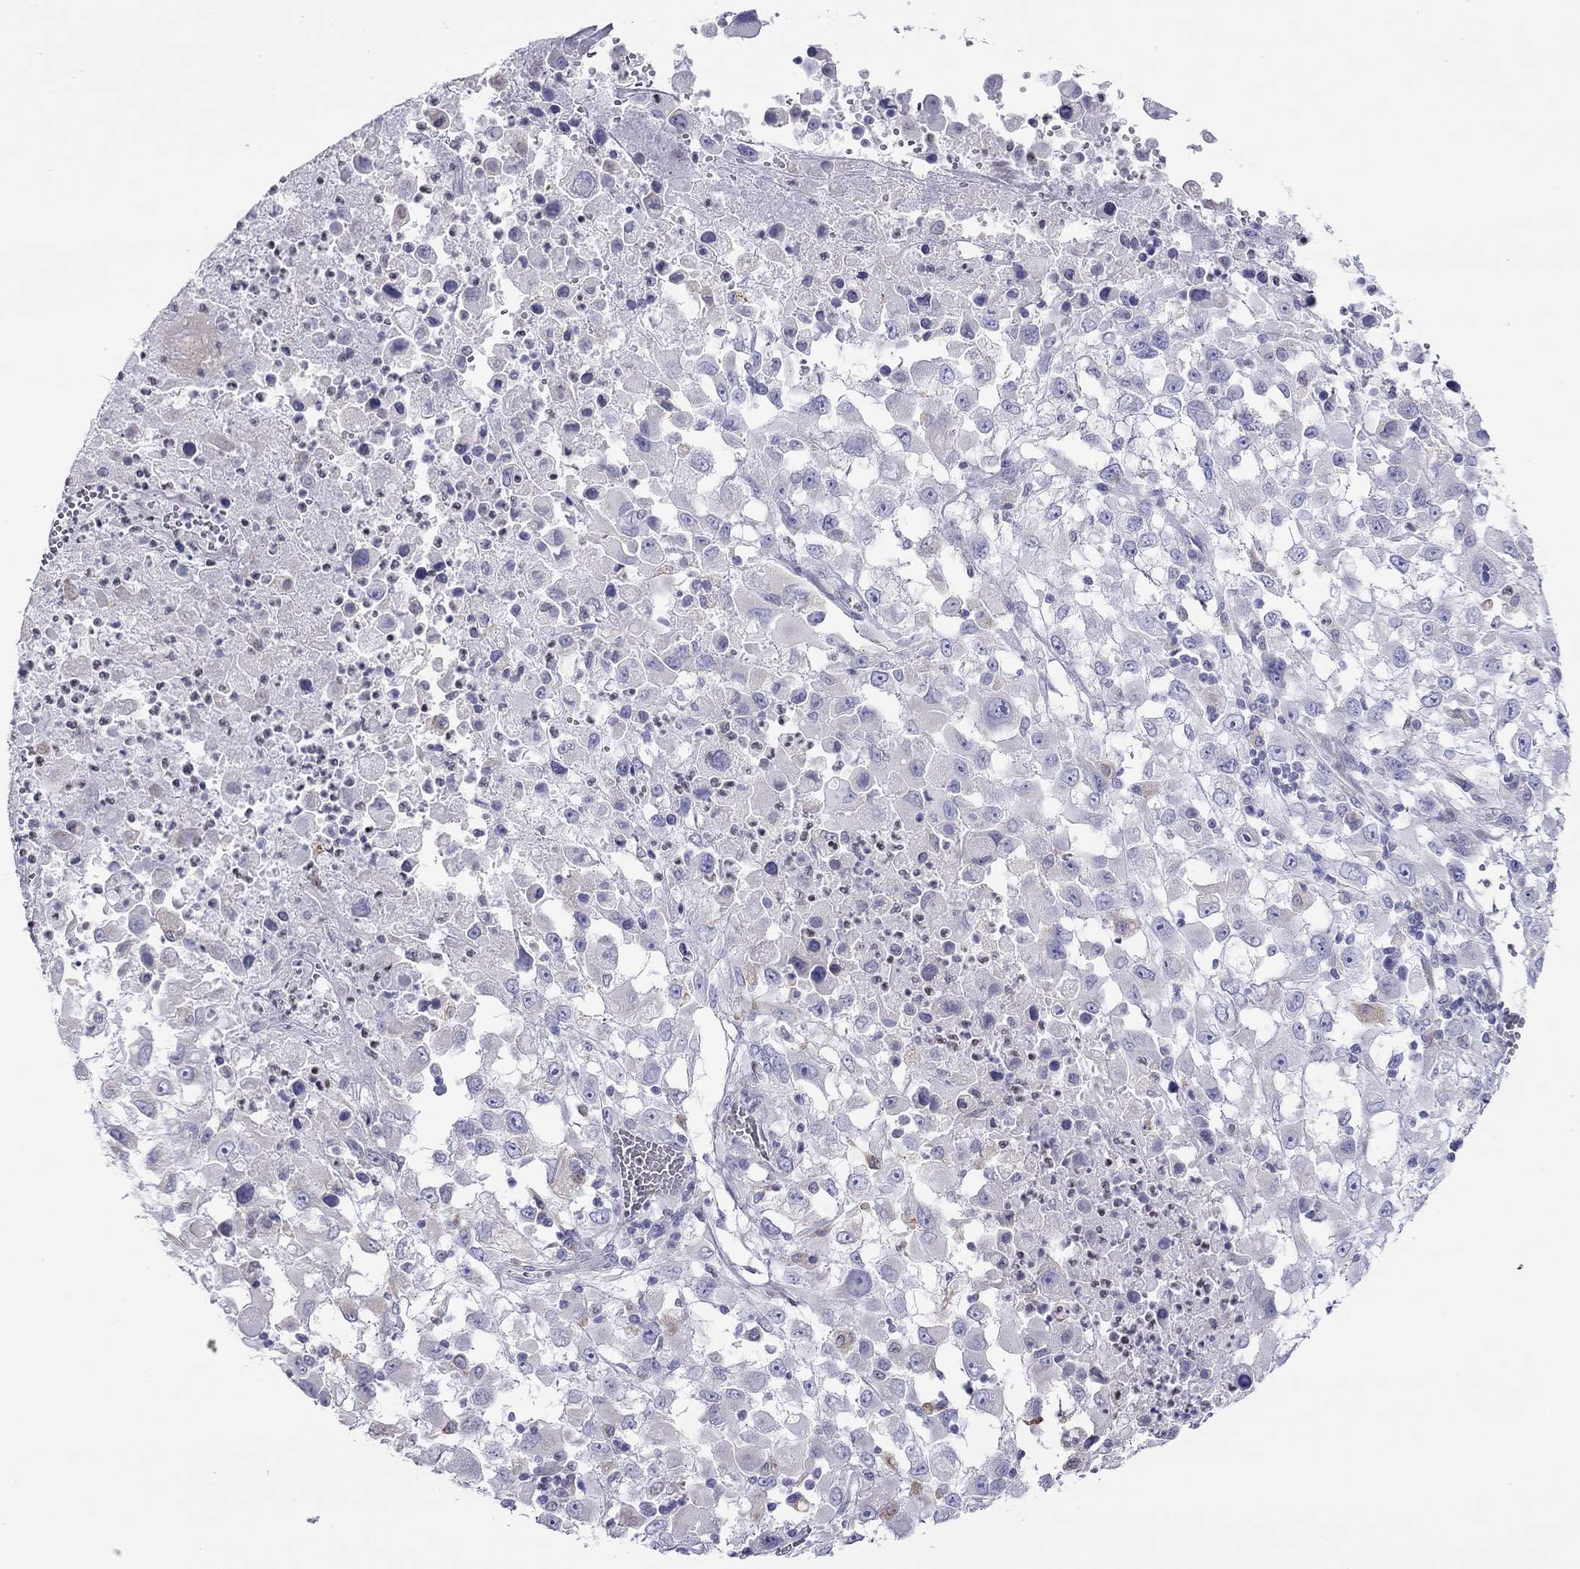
{"staining": {"intensity": "negative", "quantity": "none", "location": "none"}, "tissue": "melanoma", "cell_type": "Tumor cells", "image_type": "cancer", "snomed": [{"axis": "morphology", "description": "Malignant melanoma, Metastatic site"}, {"axis": "topography", "description": "Soft tissue"}], "caption": "Immunohistochemical staining of malignant melanoma (metastatic site) displays no significant staining in tumor cells.", "gene": "SLC46A2", "patient": {"sex": "male", "age": 50}}